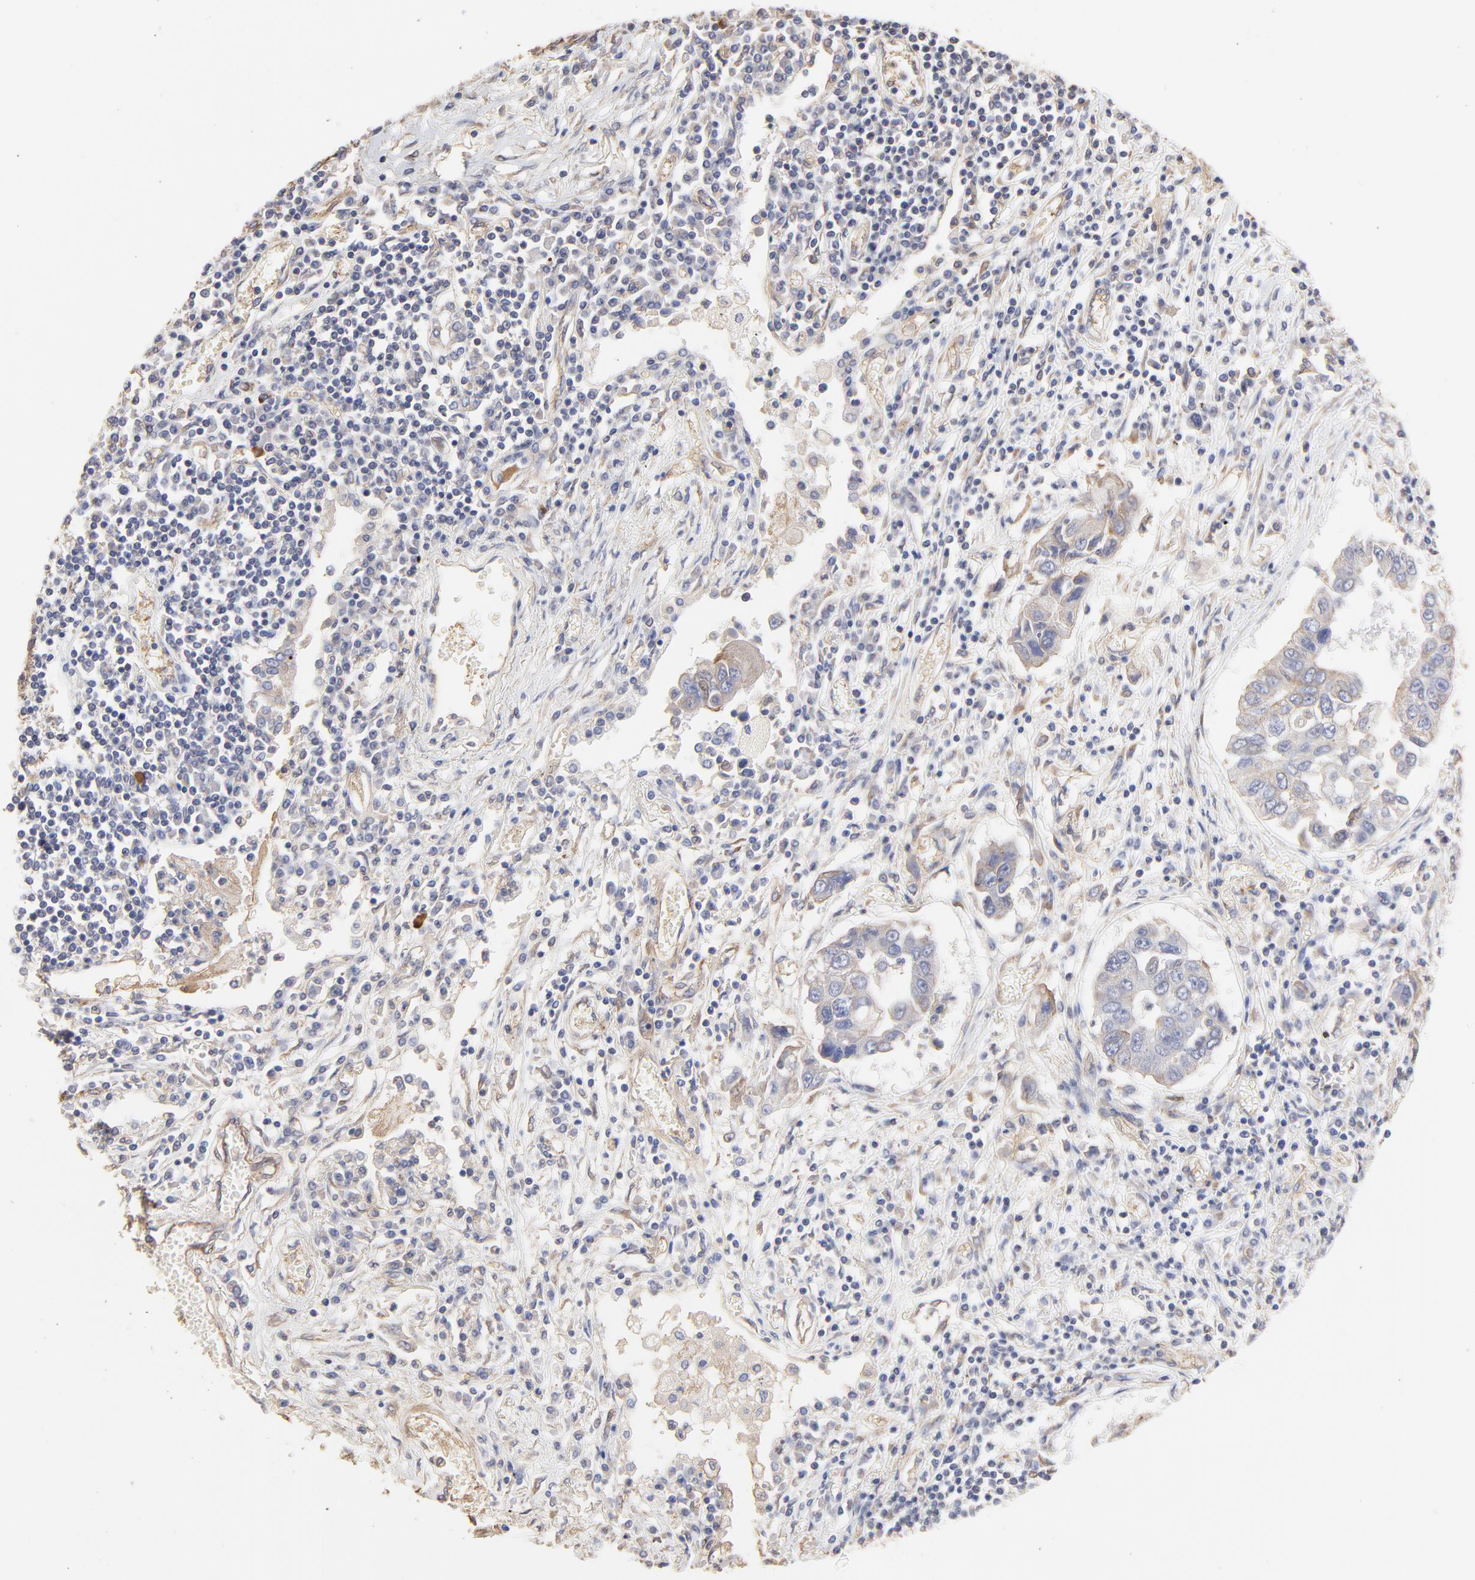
{"staining": {"intensity": "weak", "quantity": "<25%", "location": "cytoplasmic/membranous"}, "tissue": "lung cancer", "cell_type": "Tumor cells", "image_type": "cancer", "snomed": [{"axis": "morphology", "description": "Squamous cell carcinoma, NOS"}, {"axis": "topography", "description": "Lung"}], "caption": "Tumor cells are negative for protein expression in human lung squamous cell carcinoma.", "gene": "LRCH2", "patient": {"sex": "male", "age": 71}}